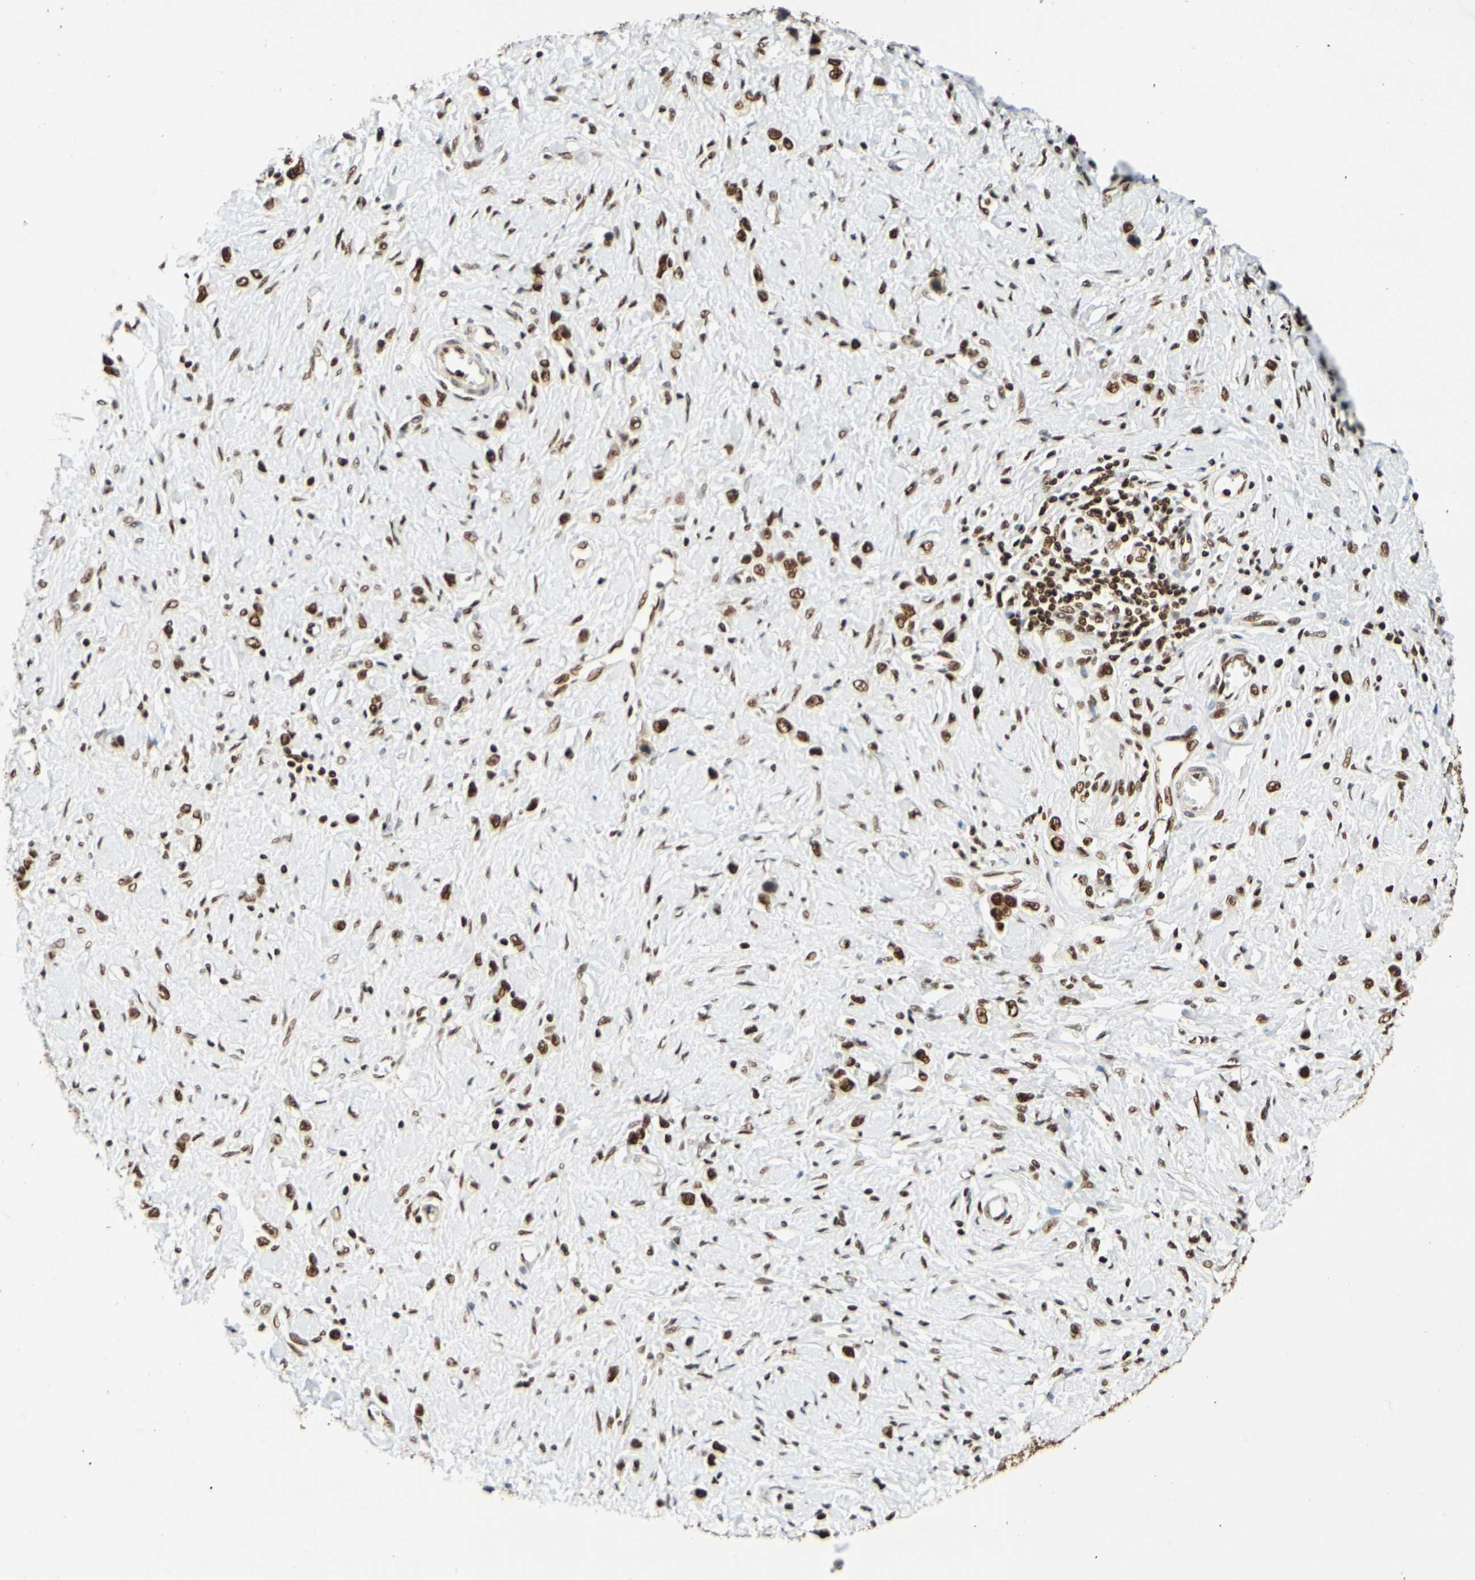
{"staining": {"intensity": "strong", "quantity": ">75%", "location": "nuclear"}, "tissue": "stomach cancer", "cell_type": "Tumor cells", "image_type": "cancer", "snomed": [{"axis": "morphology", "description": "Normal tissue, NOS"}, {"axis": "morphology", "description": "Adenocarcinoma, NOS"}, {"axis": "topography", "description": "Stomach, upper"}, {"axis": "topography", "description": "Stomach"}], "caption": "Protein staining of stomach cancer tissue shows strong nuclear staining in approximately >75% of tumor cells.", "gene": "CDK12", "patient": {"sex": "female", "age": 65}}